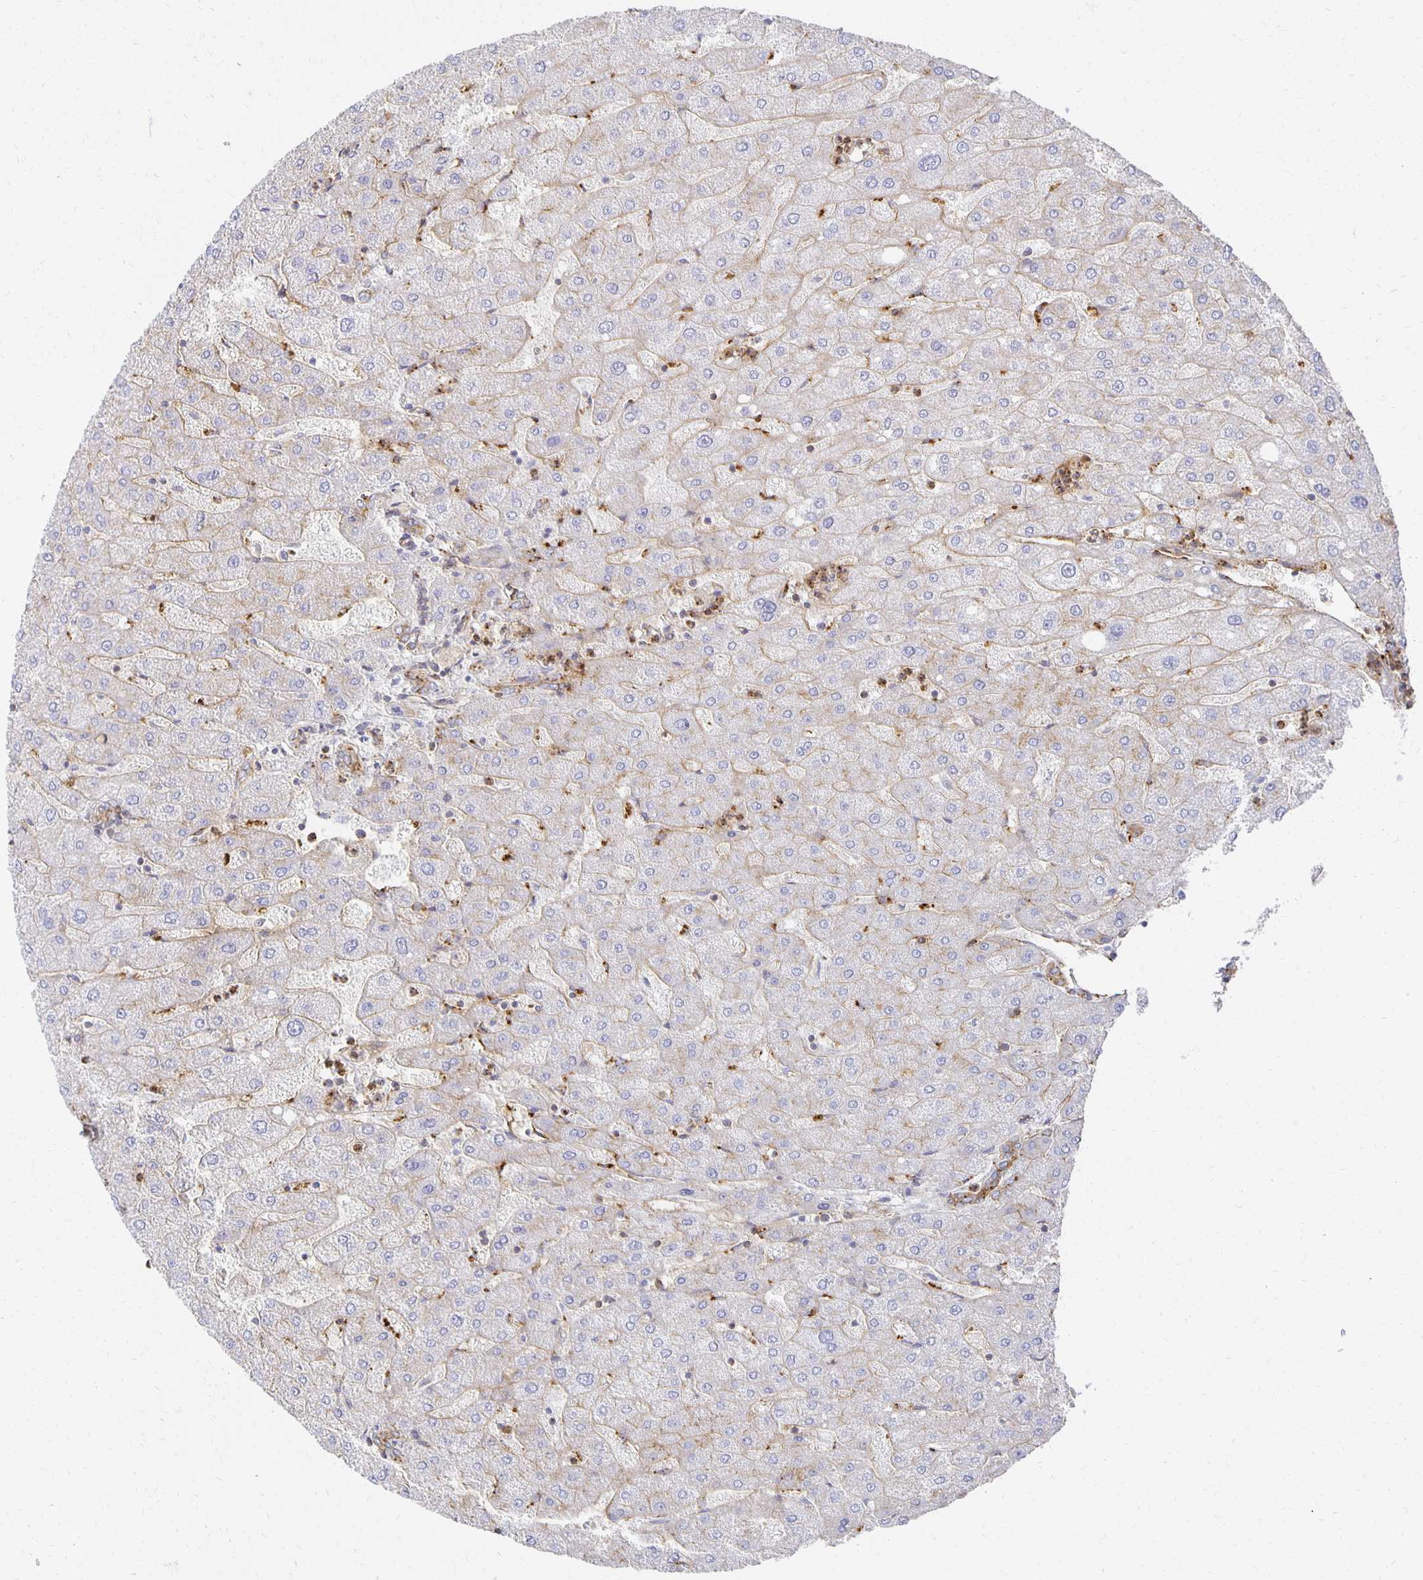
{"staining": {"intensity": "moderate", "quantity": ">75%", "location": "cytoplasmic/membranous"}, "tissue": "liver", "cell_type": "Cholangiocytes", "image_type": "normal", "snomed": [{"axis": "morphology", "description": "Normal tissue, NOS"}, {"axis": "topography", "description": "Liver"}], "caption": "Protein staining by immunohistochemistry (IHC) demonstrates moderate cytoplasmic/membranous positivity in about >75% of cholangiocytes in unremarkable liver. (DAB = brown stain, brightfield microscopy at high magnification).", "gene": "TAAR1", "patient": {"sex": "male", "age": 67}}